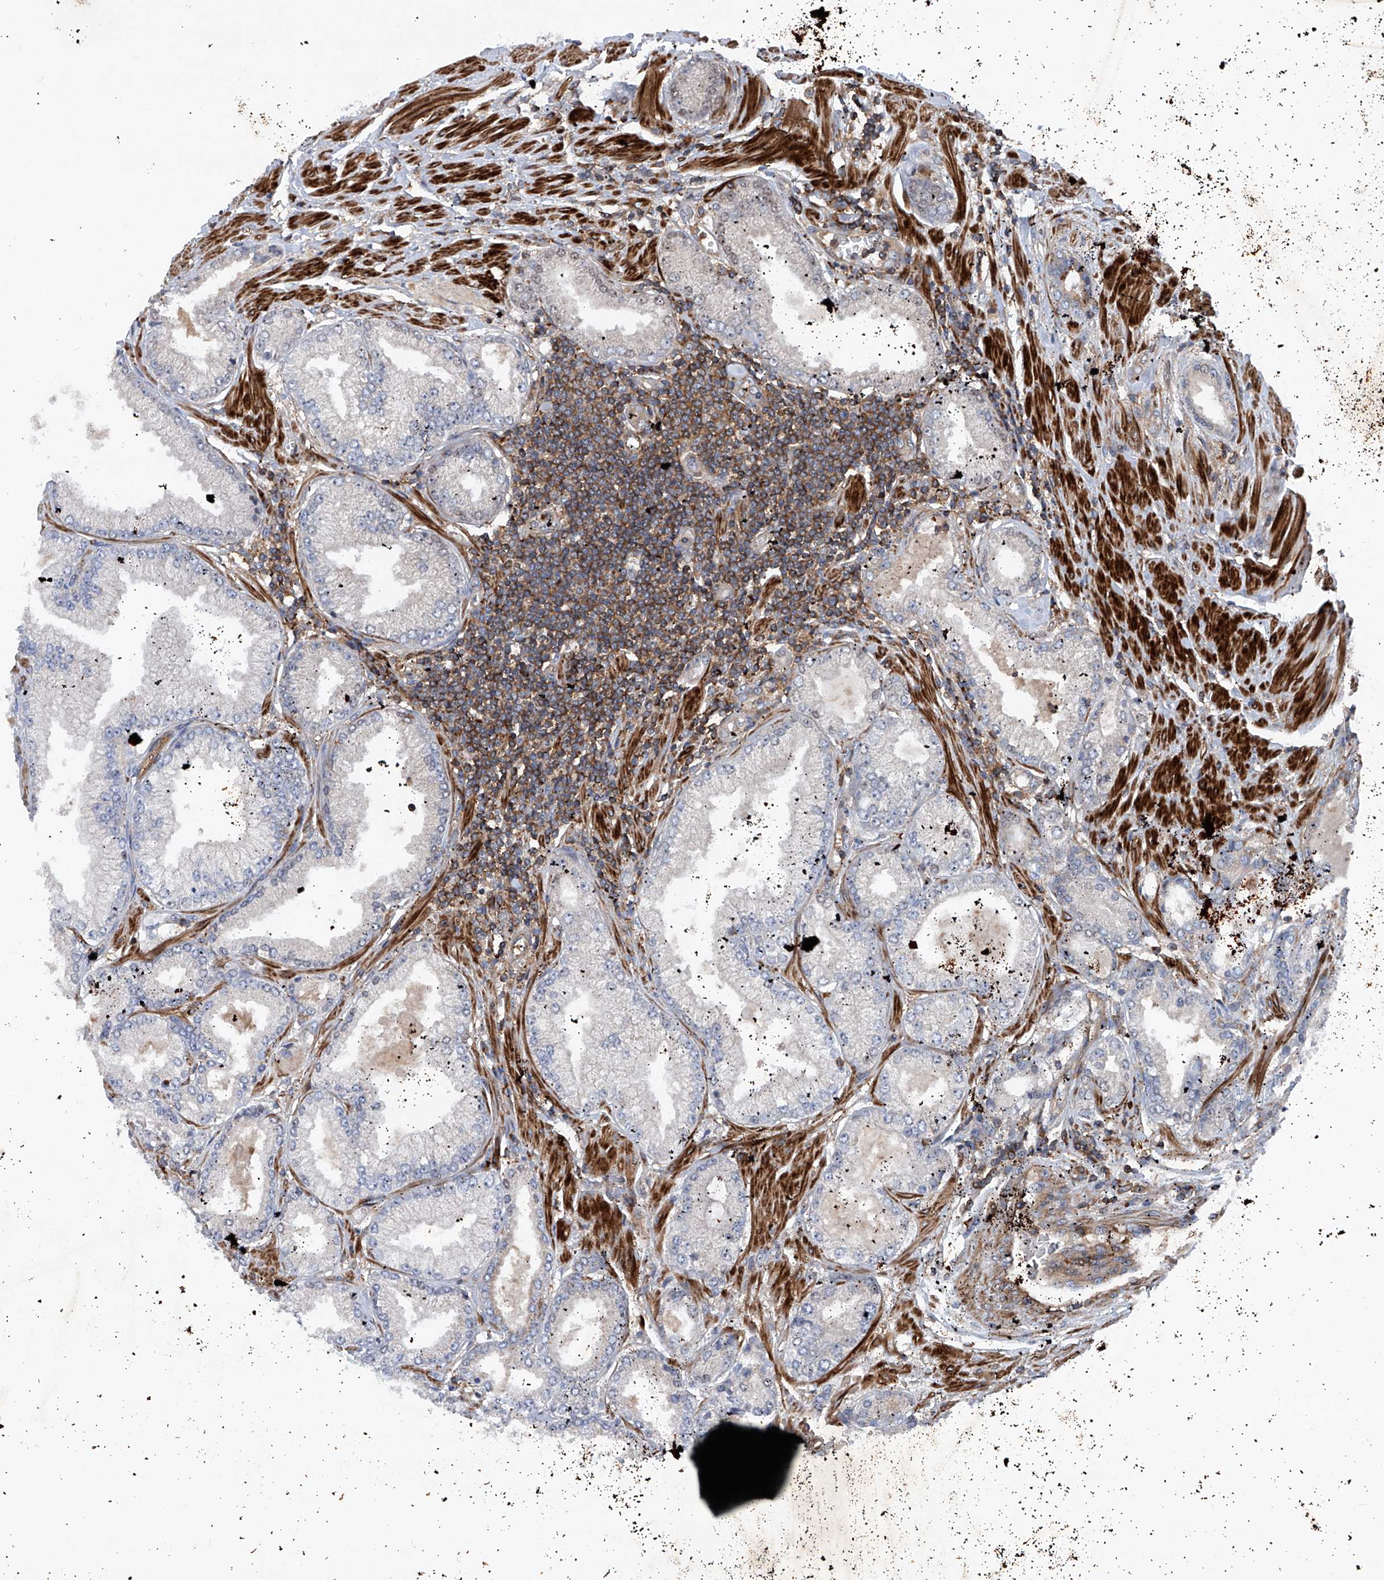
{"staining": {"intensity": "weak", "quantity": "<25%", "location": "cytoplasmic/membranous"}, "tissue": "prostate cancer", "cell_type": "Tumor cells", "image_type": "cancer", "snomed": [{"axis": "morphology", "description": "Adenocarcinoma, Low grade"}, {"axis": "topography", "description": "Prostate"}], "caption": "High magnification brightfield microscopy of prostate cancer (low-grade adenocarcinoma) stained with DAB (brown) and counterstained with hematoxylin (blue): tumor cells show no significant positivity. Nuclei are stained in blue.", "gene": "NT5C3A", "patient": {"sex": "male", "age": 62}}